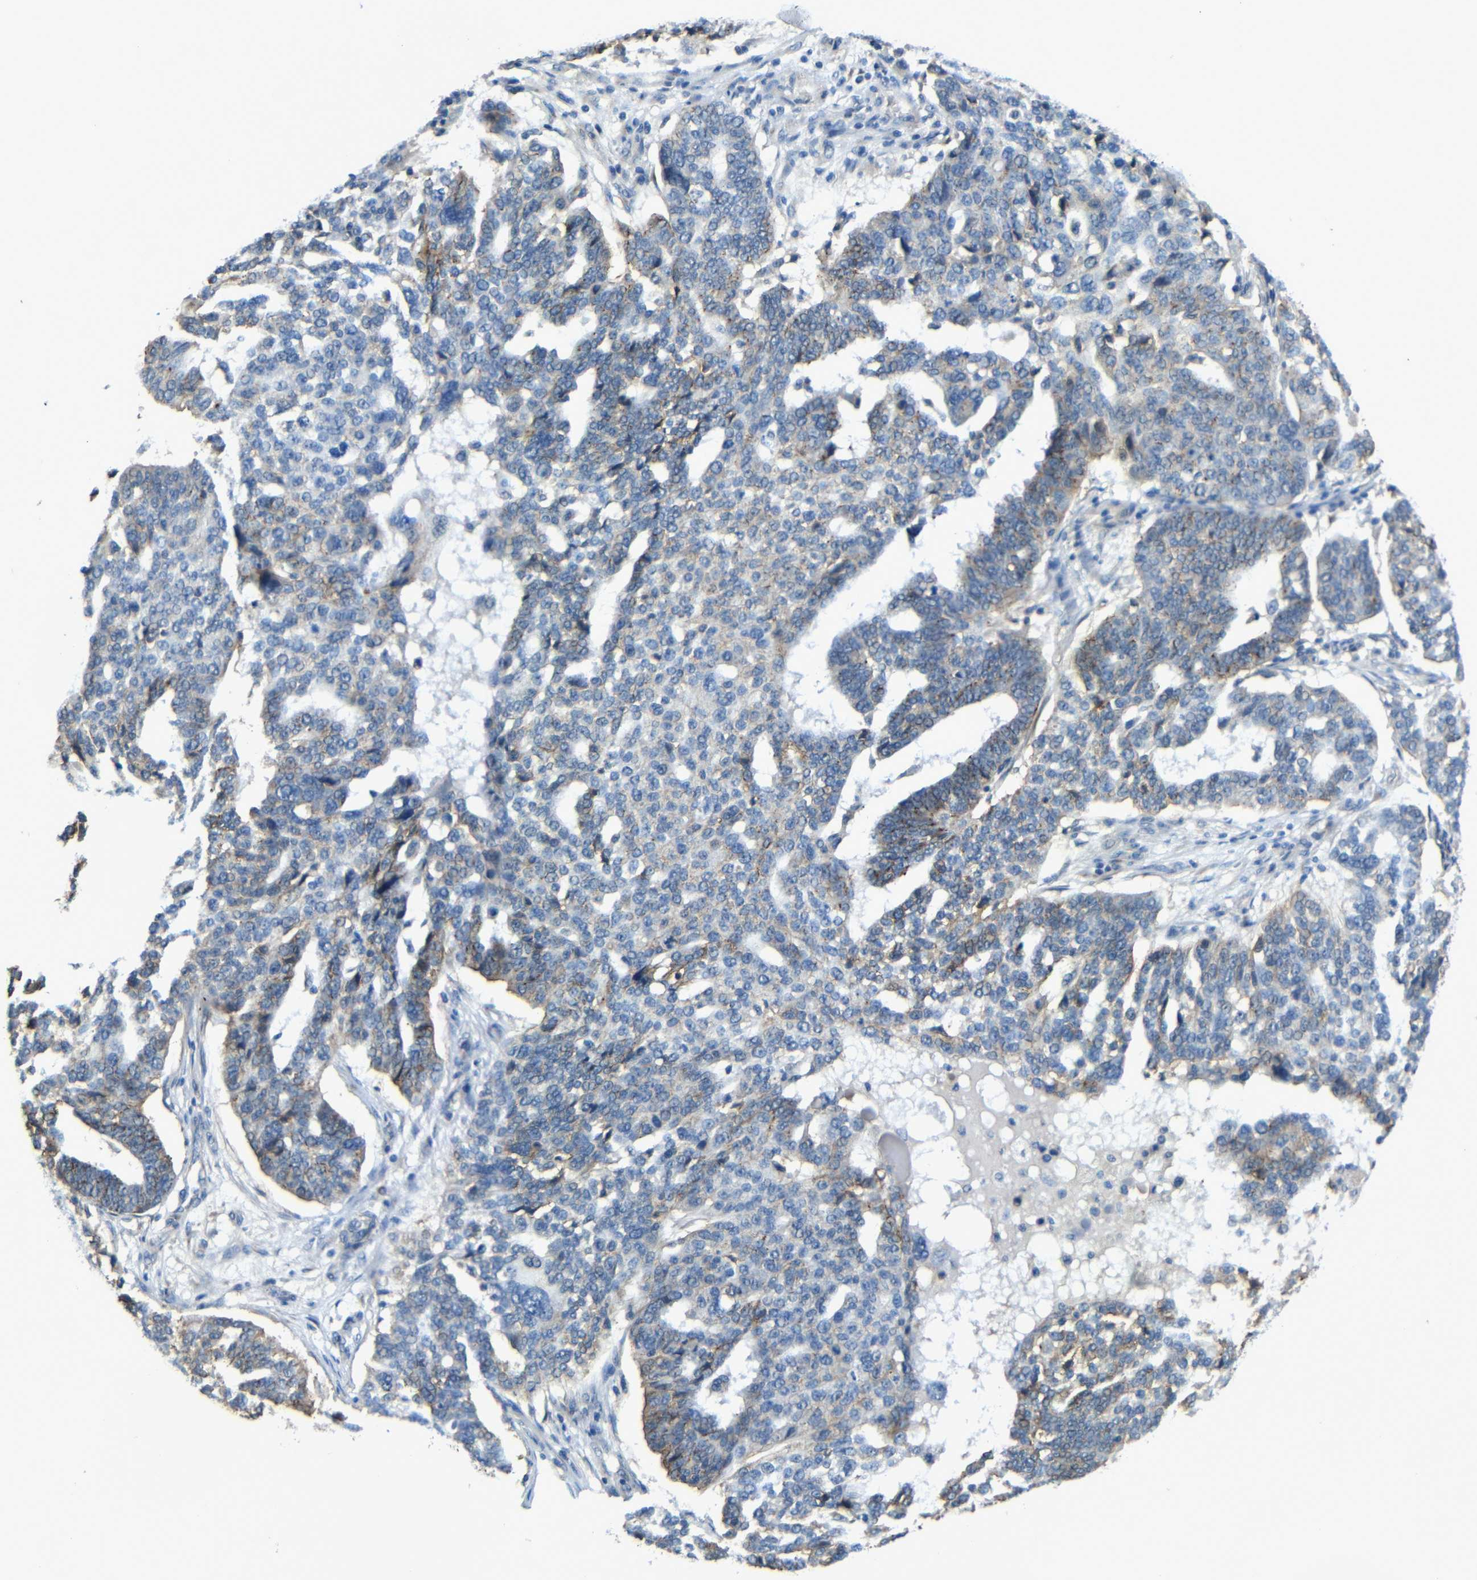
{"staining": {"intensity": "moderate", "quantity": "<25%", "location": "cytoplasmic/membranous"}, "tissue": "ovarian cancer", "cell_type": "Tumor cells", "image_type": "cancer", "snomed": [{"axis": "morphology", "description": "Cystadenocarcinoma, serous, NOS"}, {"axis": "topography", "description": "Ovary"}], "caption": "Serous cystadenocarcinoma (ovarian) stained with immunohistochemistry exhibits moderate cytoplasmic/membranous expression in approximately <25% of tumor cells. Ihc stains the protein of interest in brown and the nuclei are stained blue.", "gene": "ZNF90", "patient": {"sex": "female", "age": 59}}